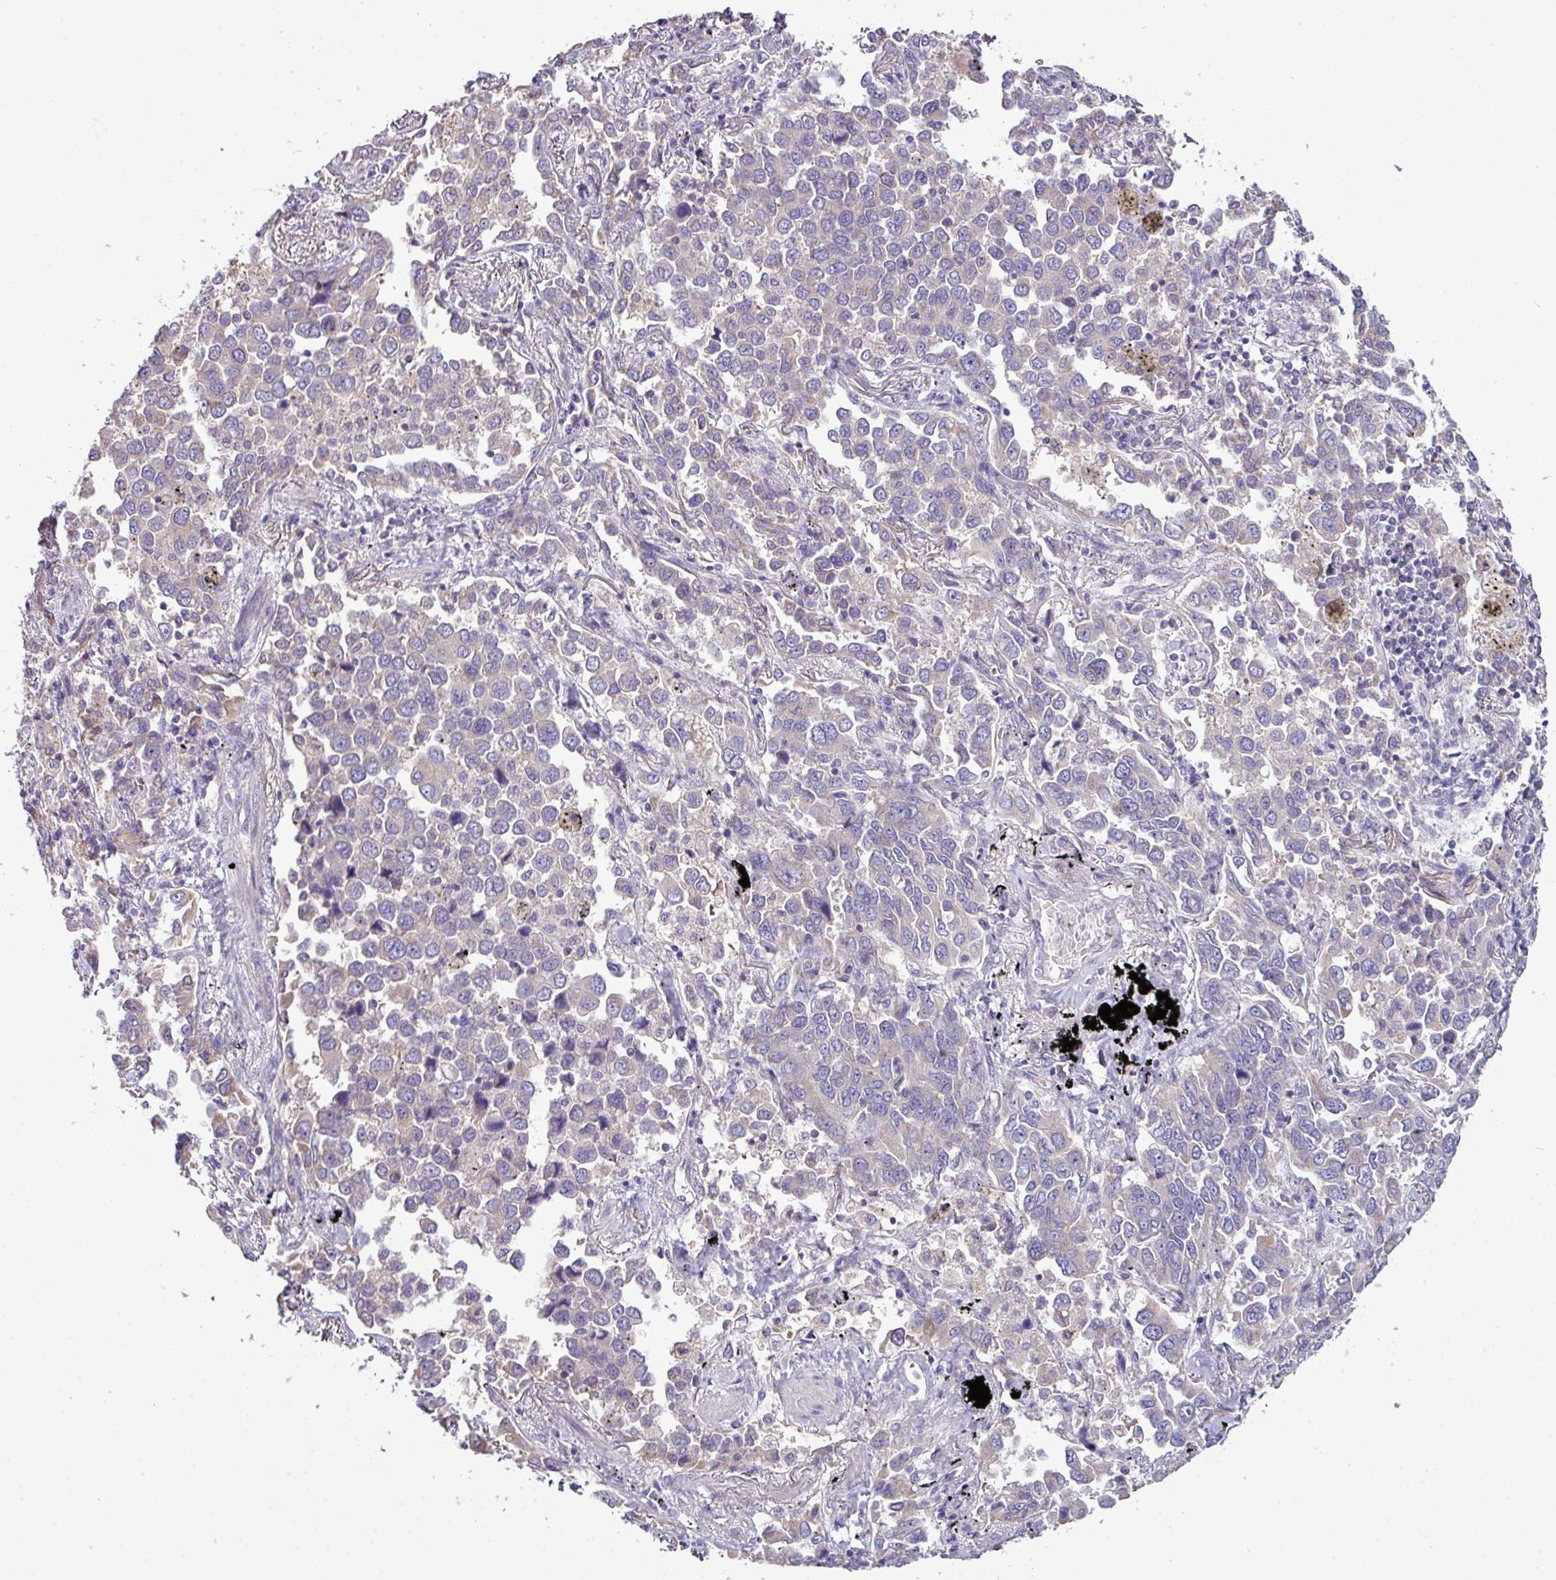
{"staining": {"intensity": "negative", "quantity": "none", "location": "none"}, "tissue": "lung cancer", "cell_type": "Tumor cells", "image_type": "cancer", "snomed": [{"axis": "morphology", "description": "Adenocarcinoma, NOS"}, {"axis": "topography", "description": "Lung"}], "caption": "DAB (3,3'-diaminobenzidine) immunohistochemical staining of human lung adenocarcinoma displays no significant expression in tumor cells.", "gene": "AGAP5", "patient": {"sex": "male", "age": 67}}